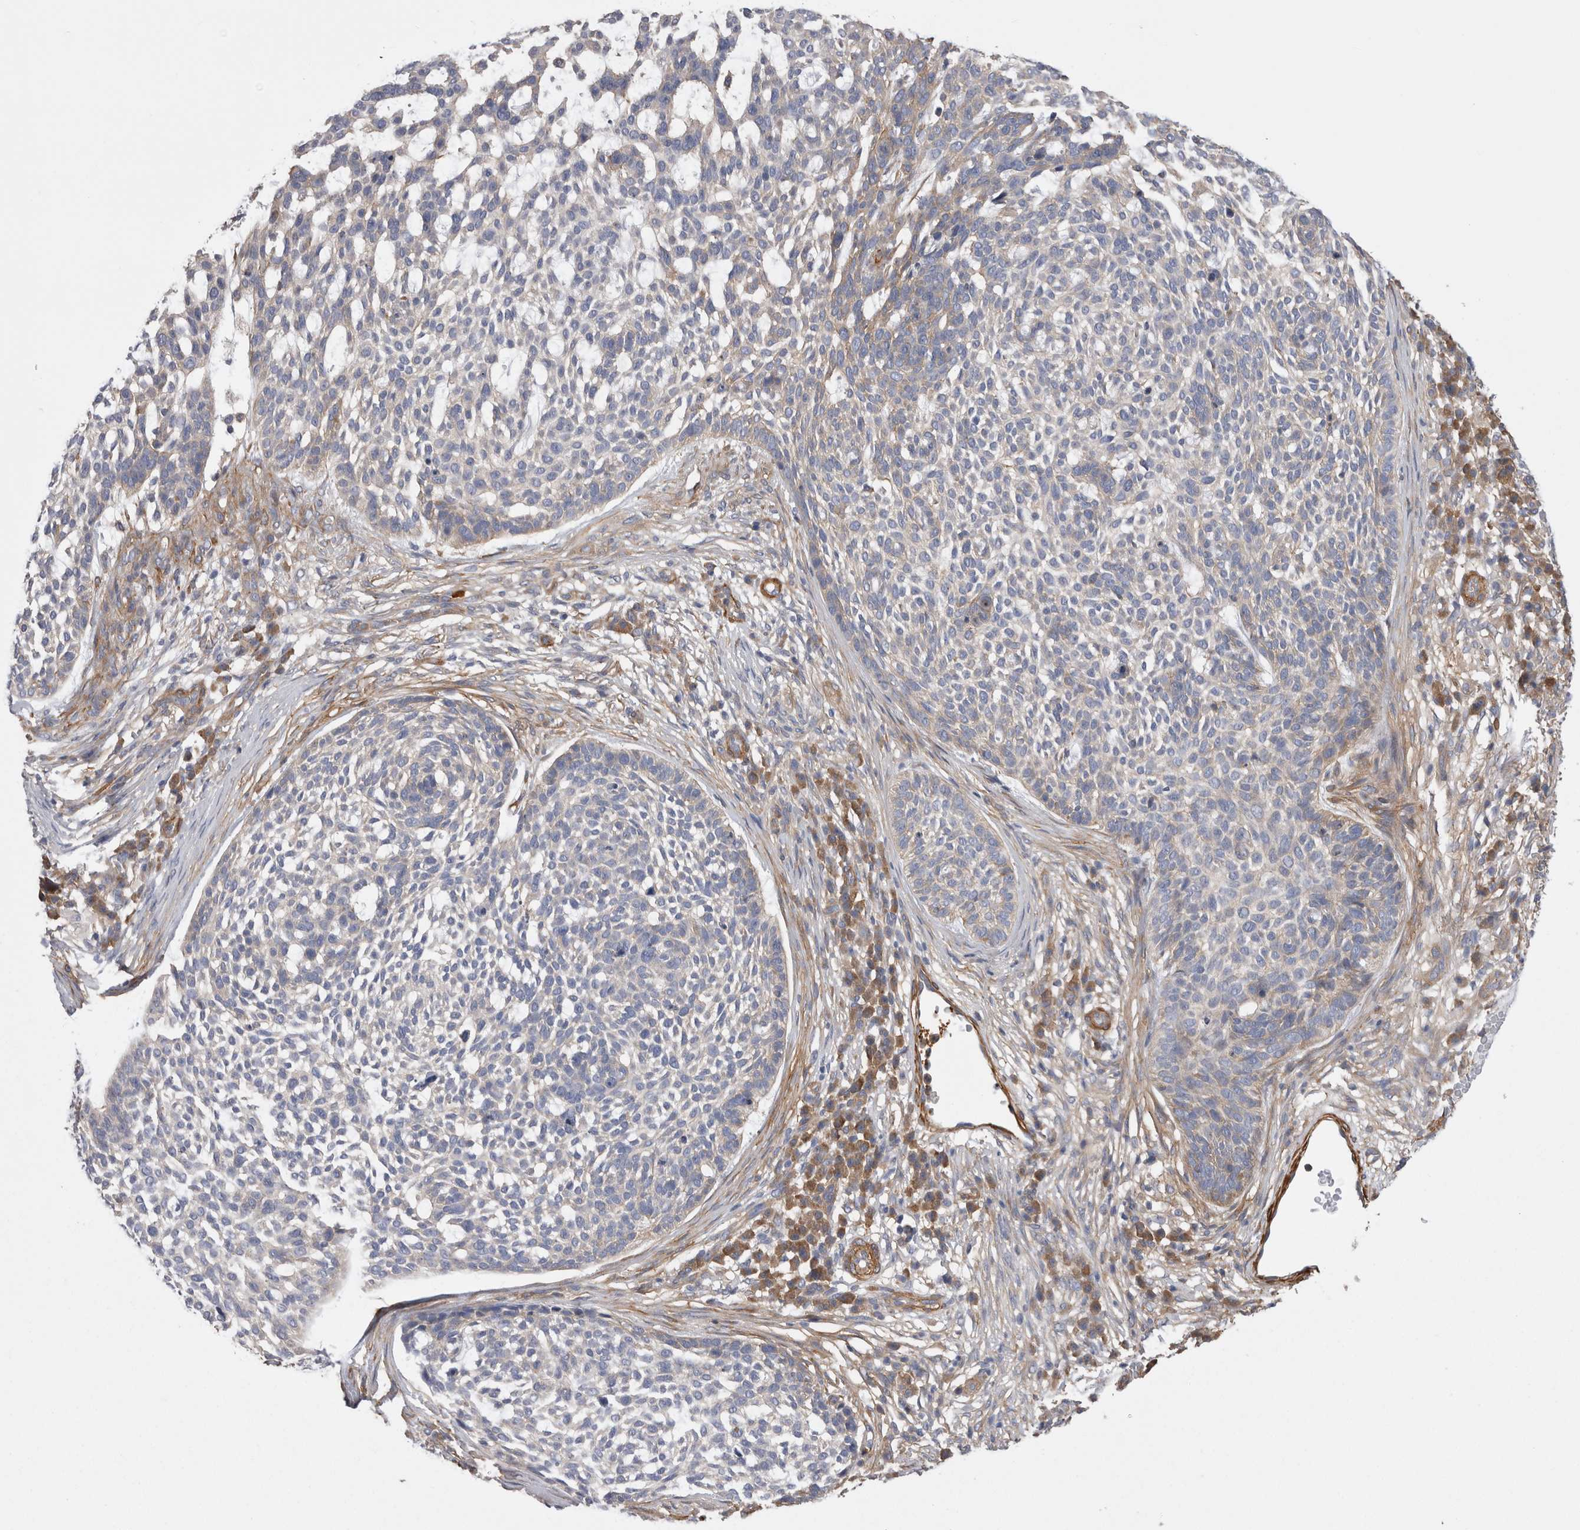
{"staining": {"intensity": "negative", "quantity": "none", "location": "none"}, "tissue": "skin cancer", "cell_type": "Tumor cells", "image_type": "cancer", "snomed": [{"axis": "morphology", "description": "Basal cell carcinoma"}, {"axis": "topography", "description": "Skin"}], "caption": "A histopathology image of human skin cancer is negative for staining in tumor cells. (Stains: DAB IHC with hematoxylin counter stain, Microscopy: brightfield microscopy at high magnification).", "gene": "EPRS1", "patient": {"sex": "female", "age": 64}}